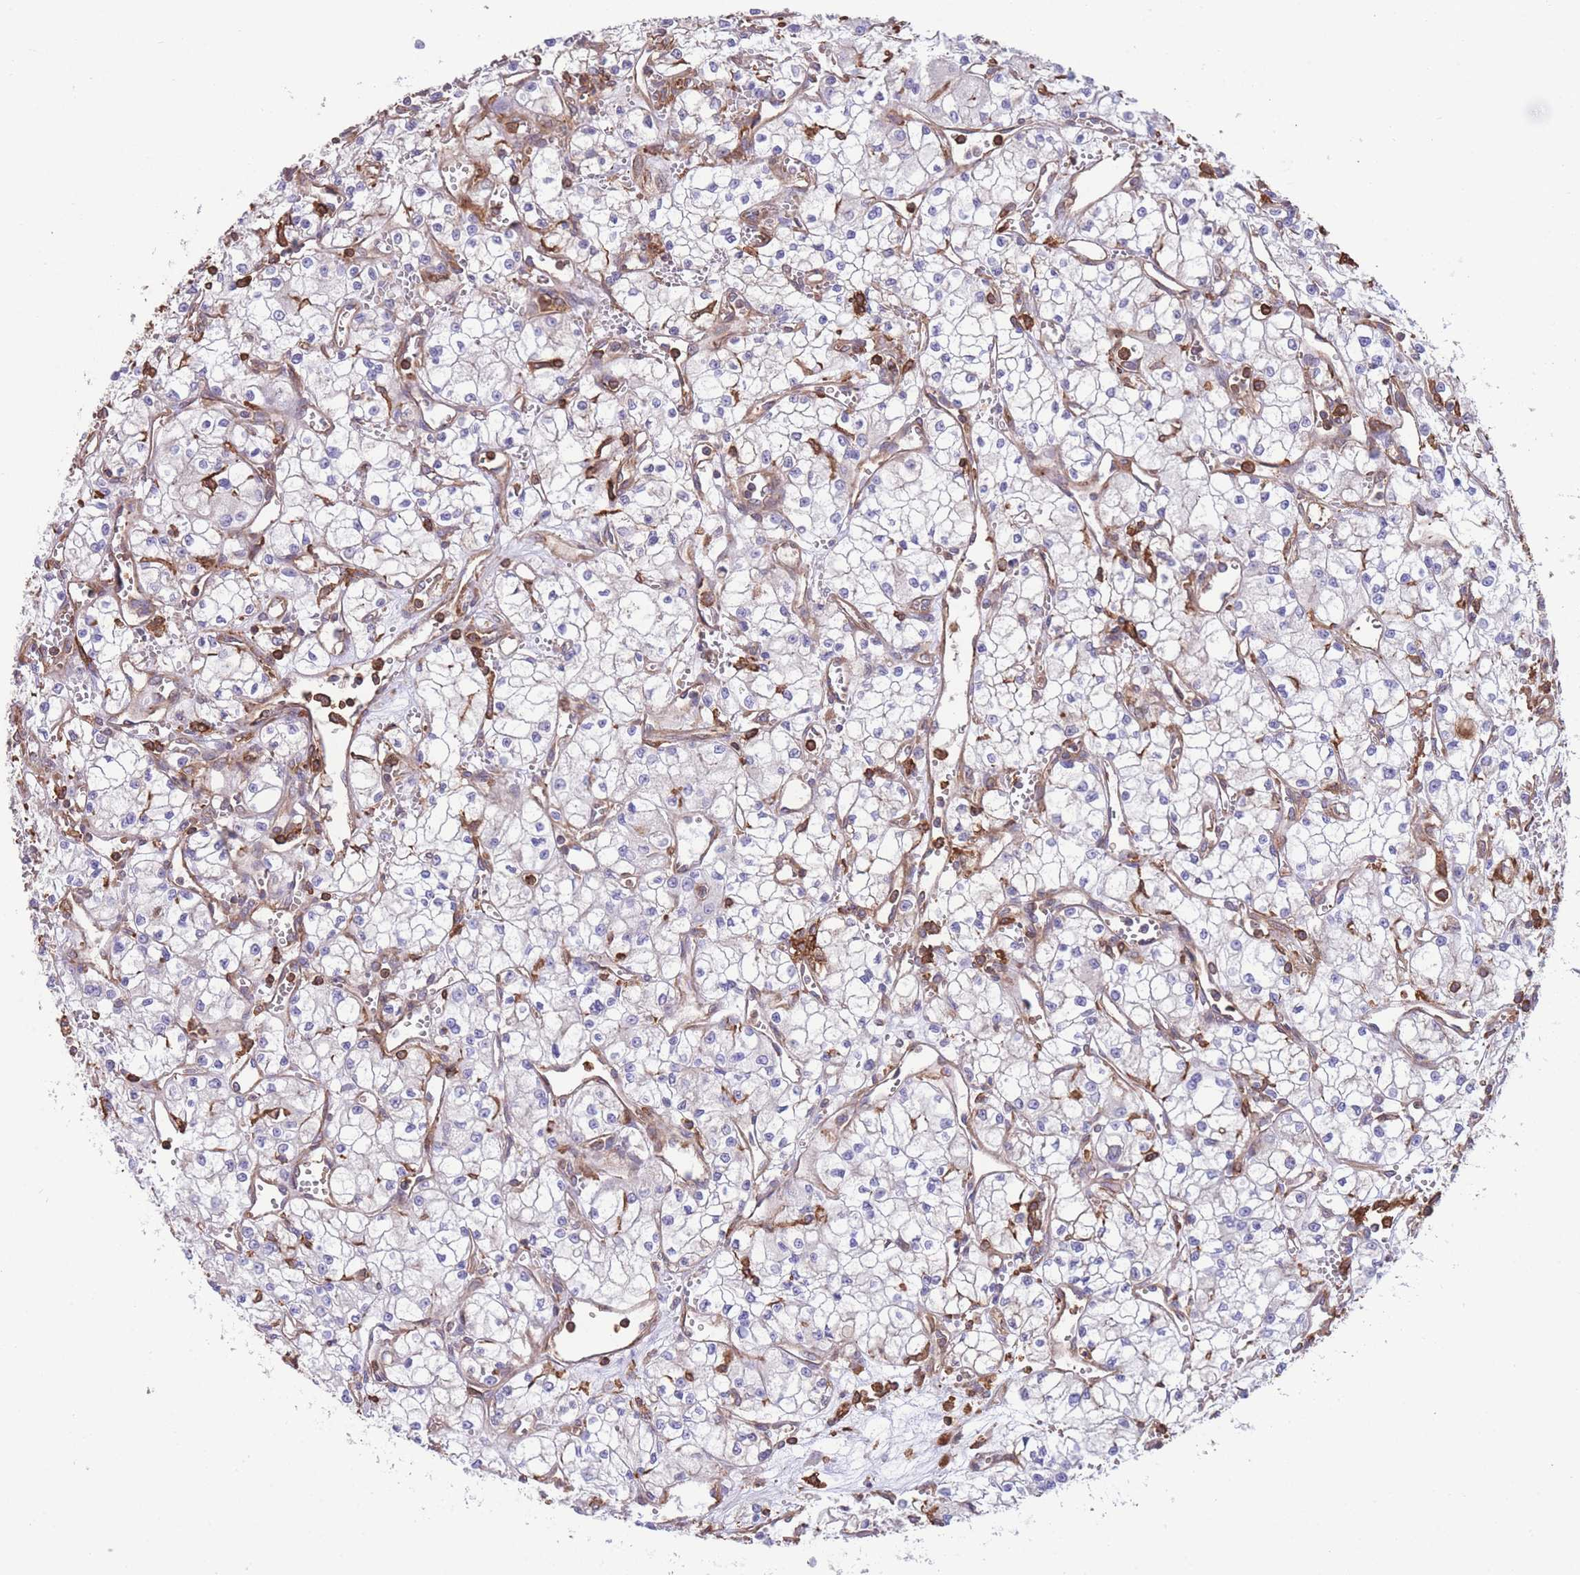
{"staining": {"intensity": "negative", "quantity": "none", "location": "none"}, "tissue": "renal cancer", "cell_type": "Tumor cells", "image_type": "cancer", "snomed": [{"axis": "morphology", "description": "Adenocarcinoma, NOS"}, {"axis": "topography", "description": "Kidney"}], "caption": "Immunohistochemistry (IHC) of human renal cancer displays no expression in tumor cells.", "gene": "LRRN4CL", "patient": {"sex": "male", "age": 59}}